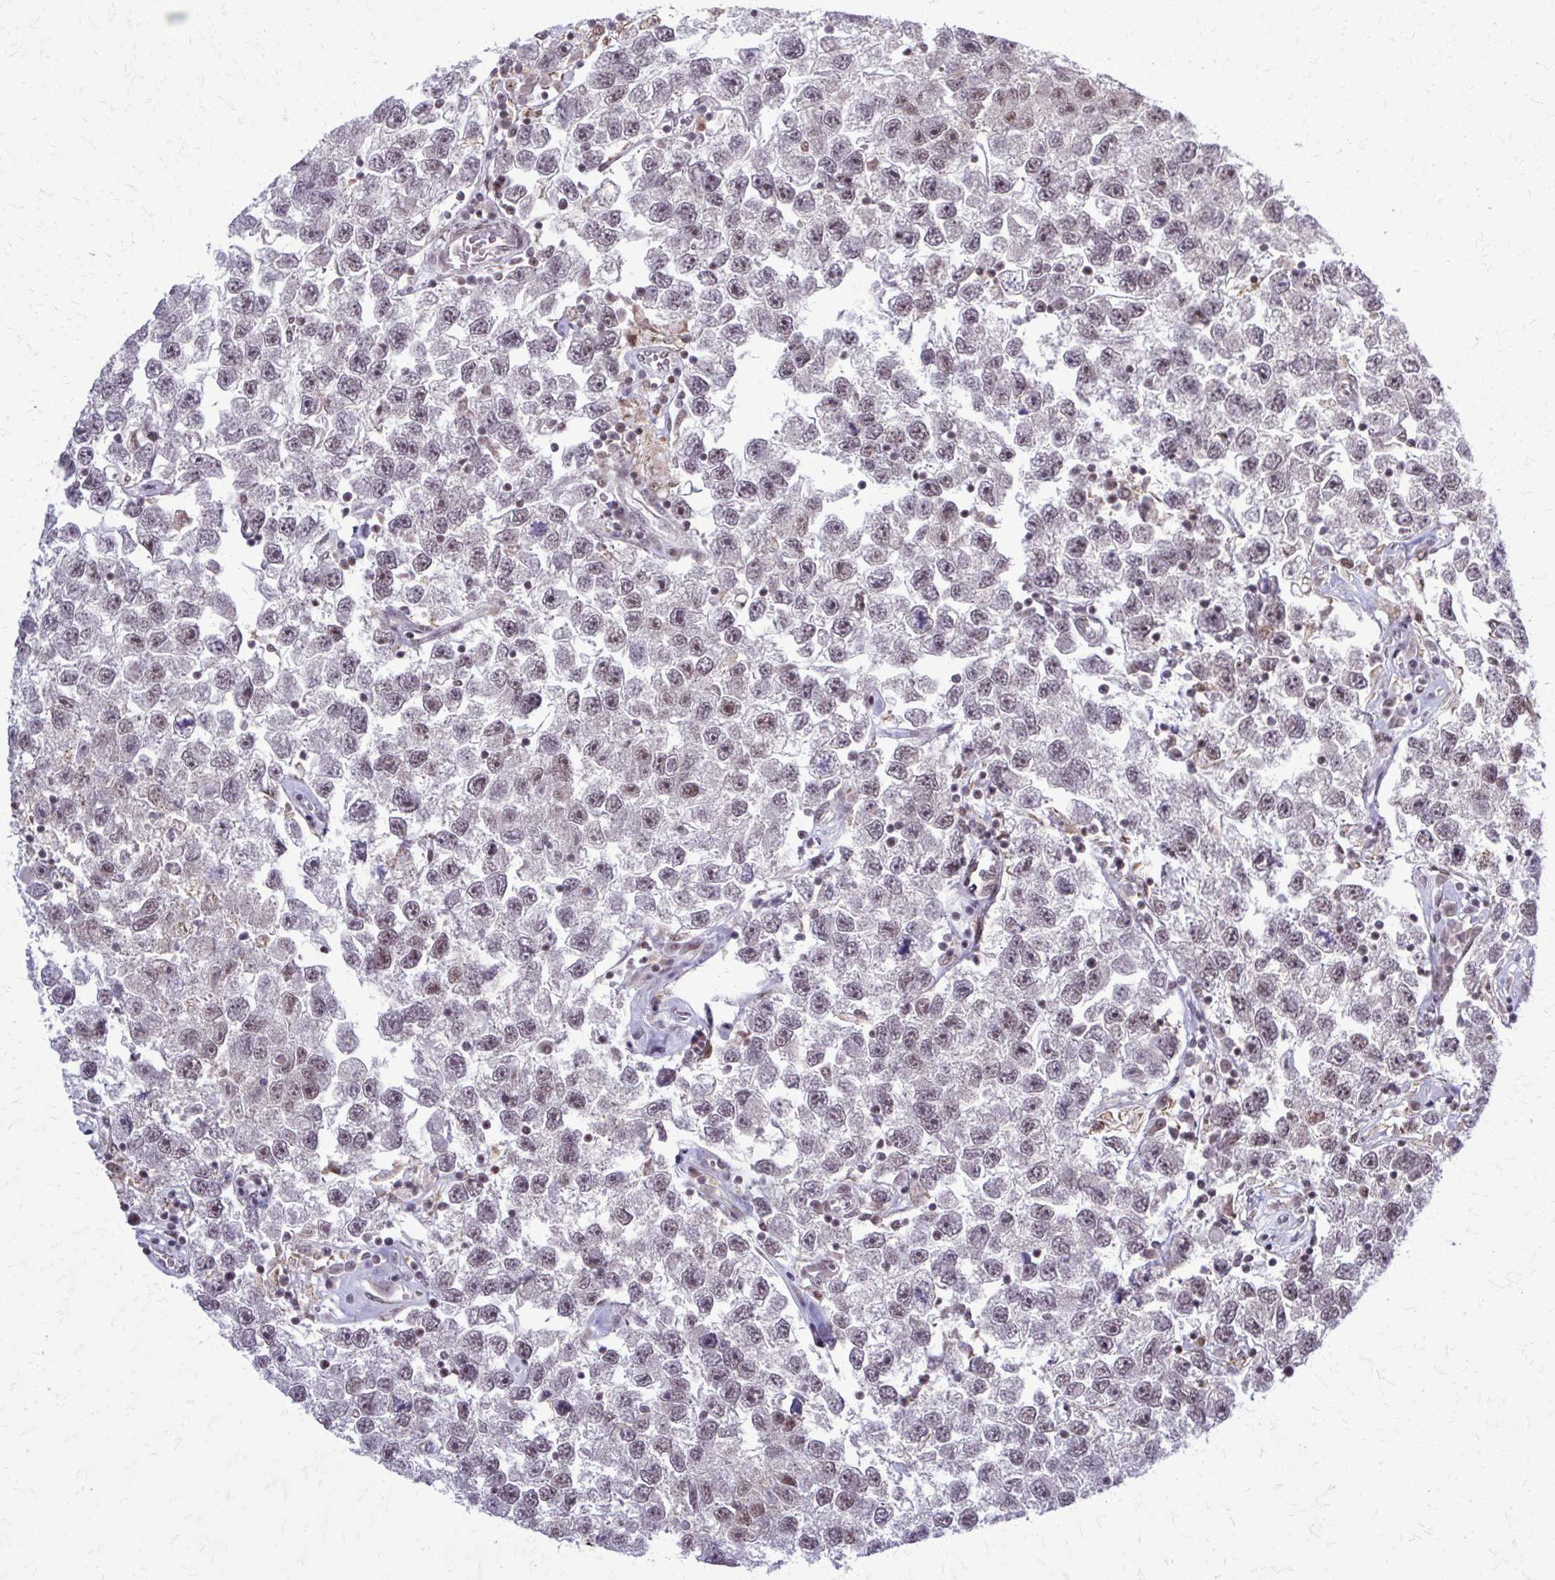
{"staining": {"intensity": "weak", "quantity": "<25%", "location": "nuclear"}, "tissue": "testis cancer", "cell_type": "Tumor cells", "image_type": "cancer", "snomed": [{"axis": "morphology", "description": "Seminoma, NOS"}, {"axis": "topography", "description": "Testis"}], "caption": "The micrograph reveals no staining of tumor cells in seminoma (testis). (Immunohistochemistry (ihc), brightfield microscopy, high magnification).", "gene": "HDAC3", "patient": {"sex": "male", "age": 26}}